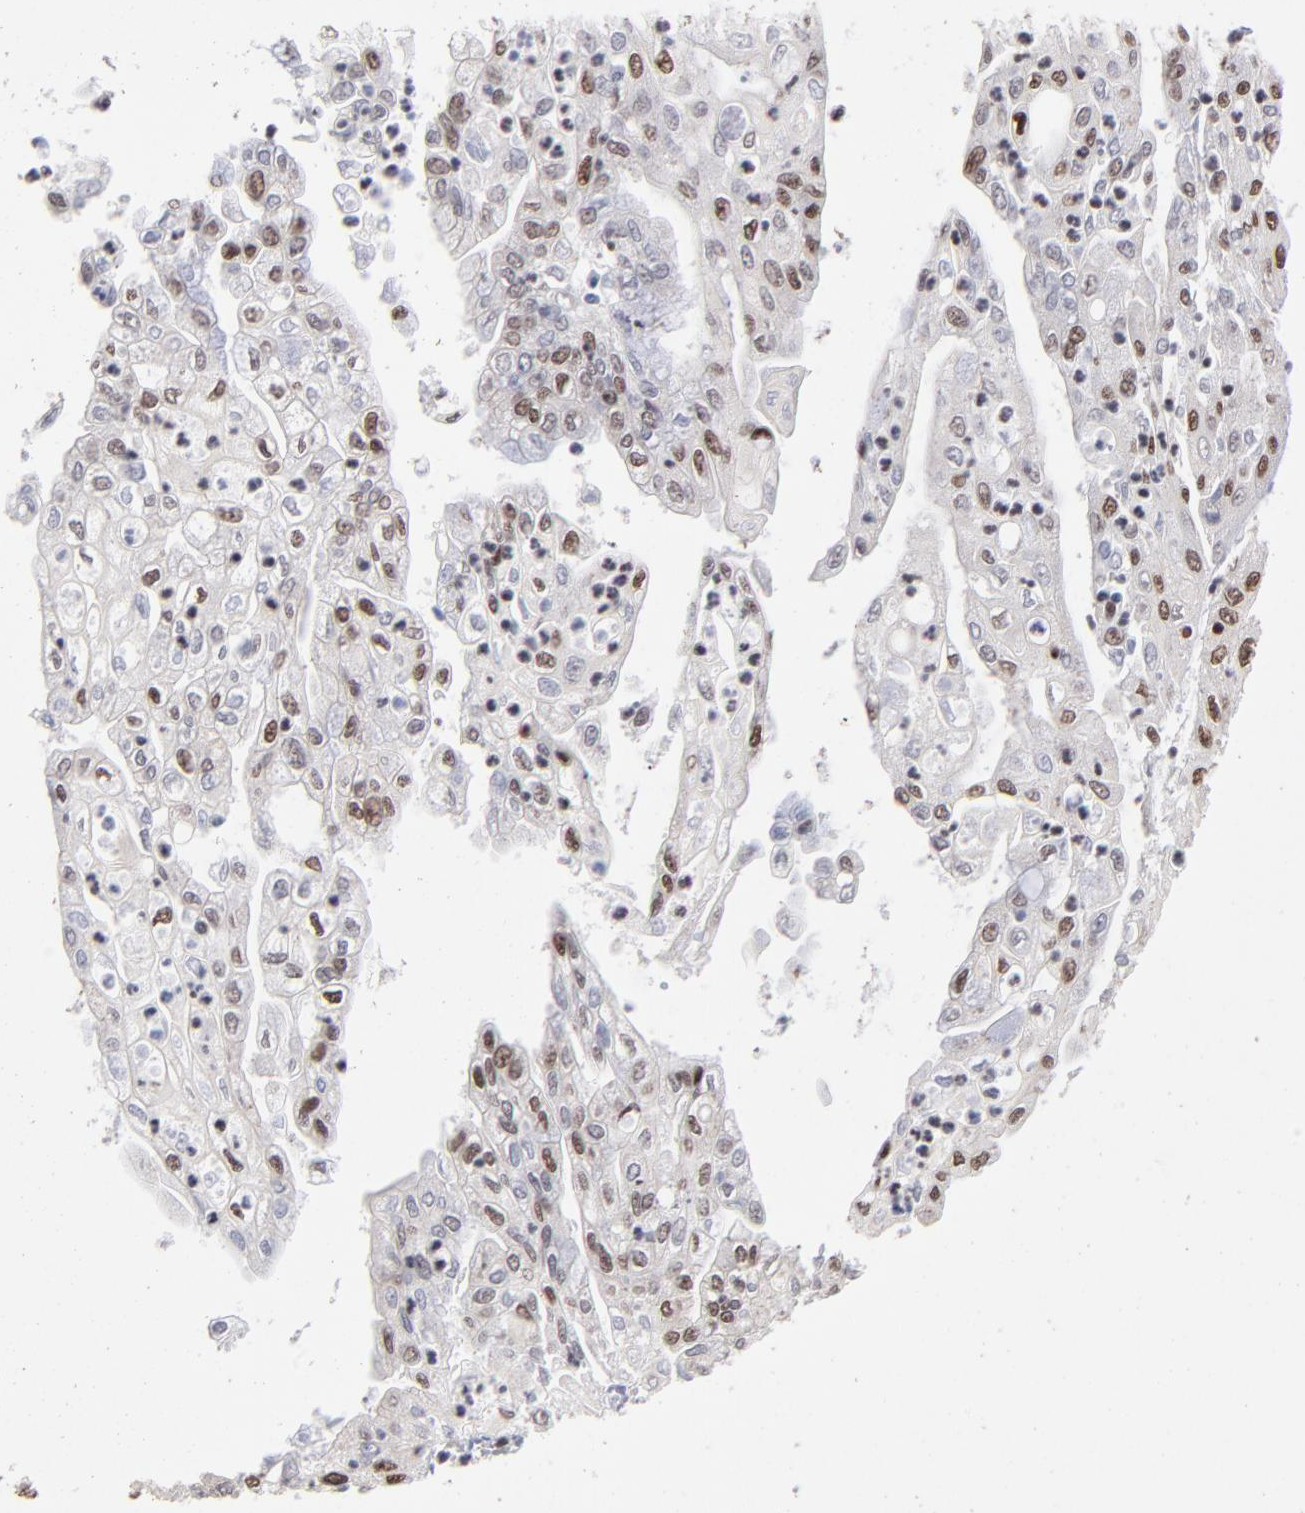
{"staining": {"intensity": "strong", "quantity": "25%-75%", "location": "nuclear"}, "tissue": "endometrial cancer", "cell_type": "Tumor cells", "image_type": "cancer", "snomed": [{"axis": "morphology", "description": "Adenocarcinoma, NOS"}, {"axis": "topography", "description": "Endometrium"}], "caption": "Strong nuclear staining for a protein is seen in about 25%-75% of tumor cells of endometrial cancer (adenocarcinoma) using immunohistochemistry.", "gene": "ZNF3", "patient": {"sex": "female", "age": 75}}